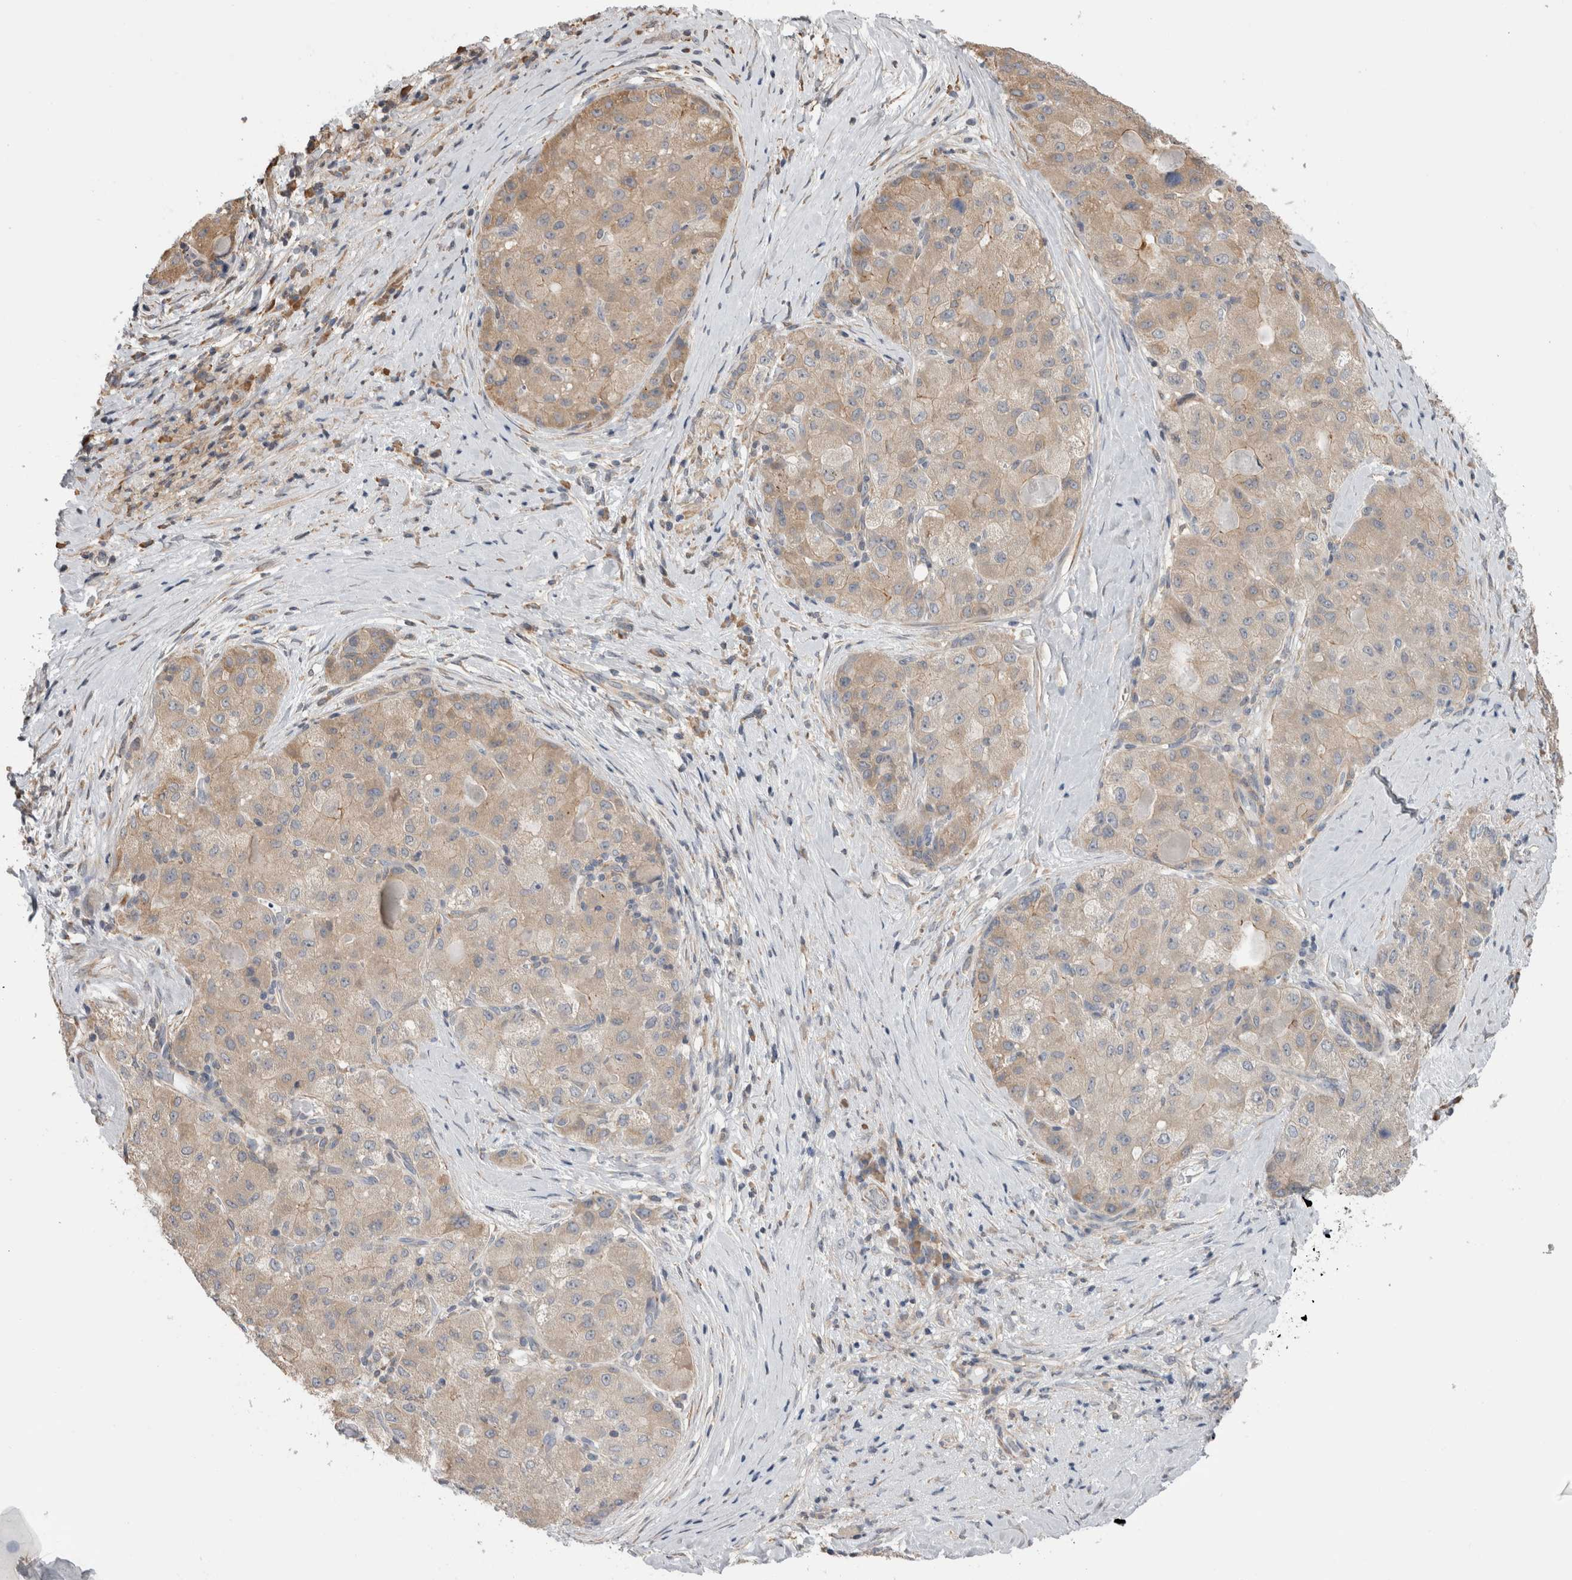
{"staining": {"intensity": "weak", "quantity": "25%-75%", "location": "cytoplasmic/membranous"}, "tissue": "liver cancer", "cell_type": "Tumor cells", "image_type": "cancer", "snomed": [{"axis": "morphology", "description": "Carcinoma, Hepatocellular, NOS"}, {"axis": "topography", "description": "Liver"}], "caption": "There is low levels of weak cytoplasmic/membranous expression in tumor cells of liver hepatocellular carcinoma, as demonstrated by immunohistochemical staining (brown color).", "gene": "SMAP2", "patient": {"sex": "male", "age": 80}}